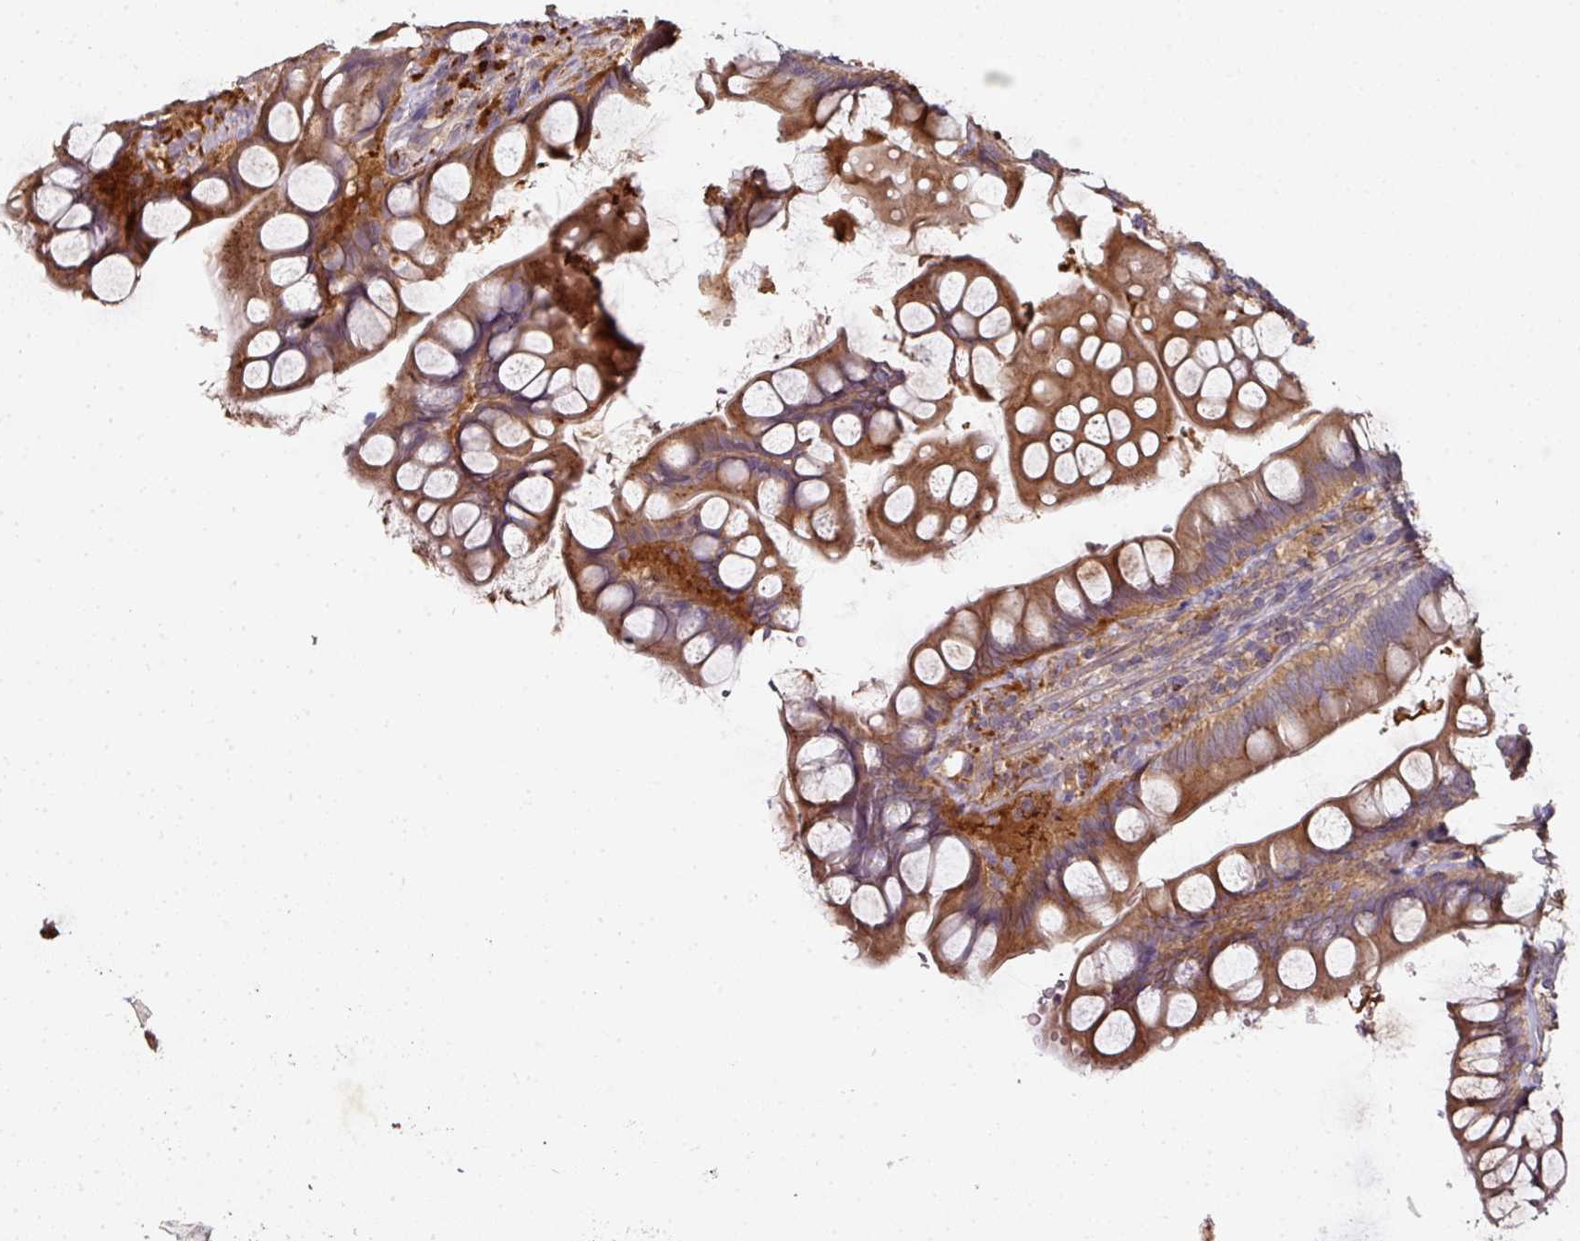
{"staining": {"intensity": "strong", "quantity": "25%-75%", "location": "cytoplasmic/membranous"}, "tissue": "small intestine", "cell_type": "Glandular cells", "image_type": "normal", "snomed": [{"axis": "morphology", "description": "Normal tissue, NOS"}, {"axis": "topography", "description": "Small intestine"}], "caption": "Small intestine stained with immunohistochemistry displays strong cytoplasmic/membranous staining in about 25%-75% of glandular cells. (brown staining indicates protein expression, while blue staining denotes nuclei).", "gene": "CTDSP2", "patient": {"sex": "male", "age": 70}}